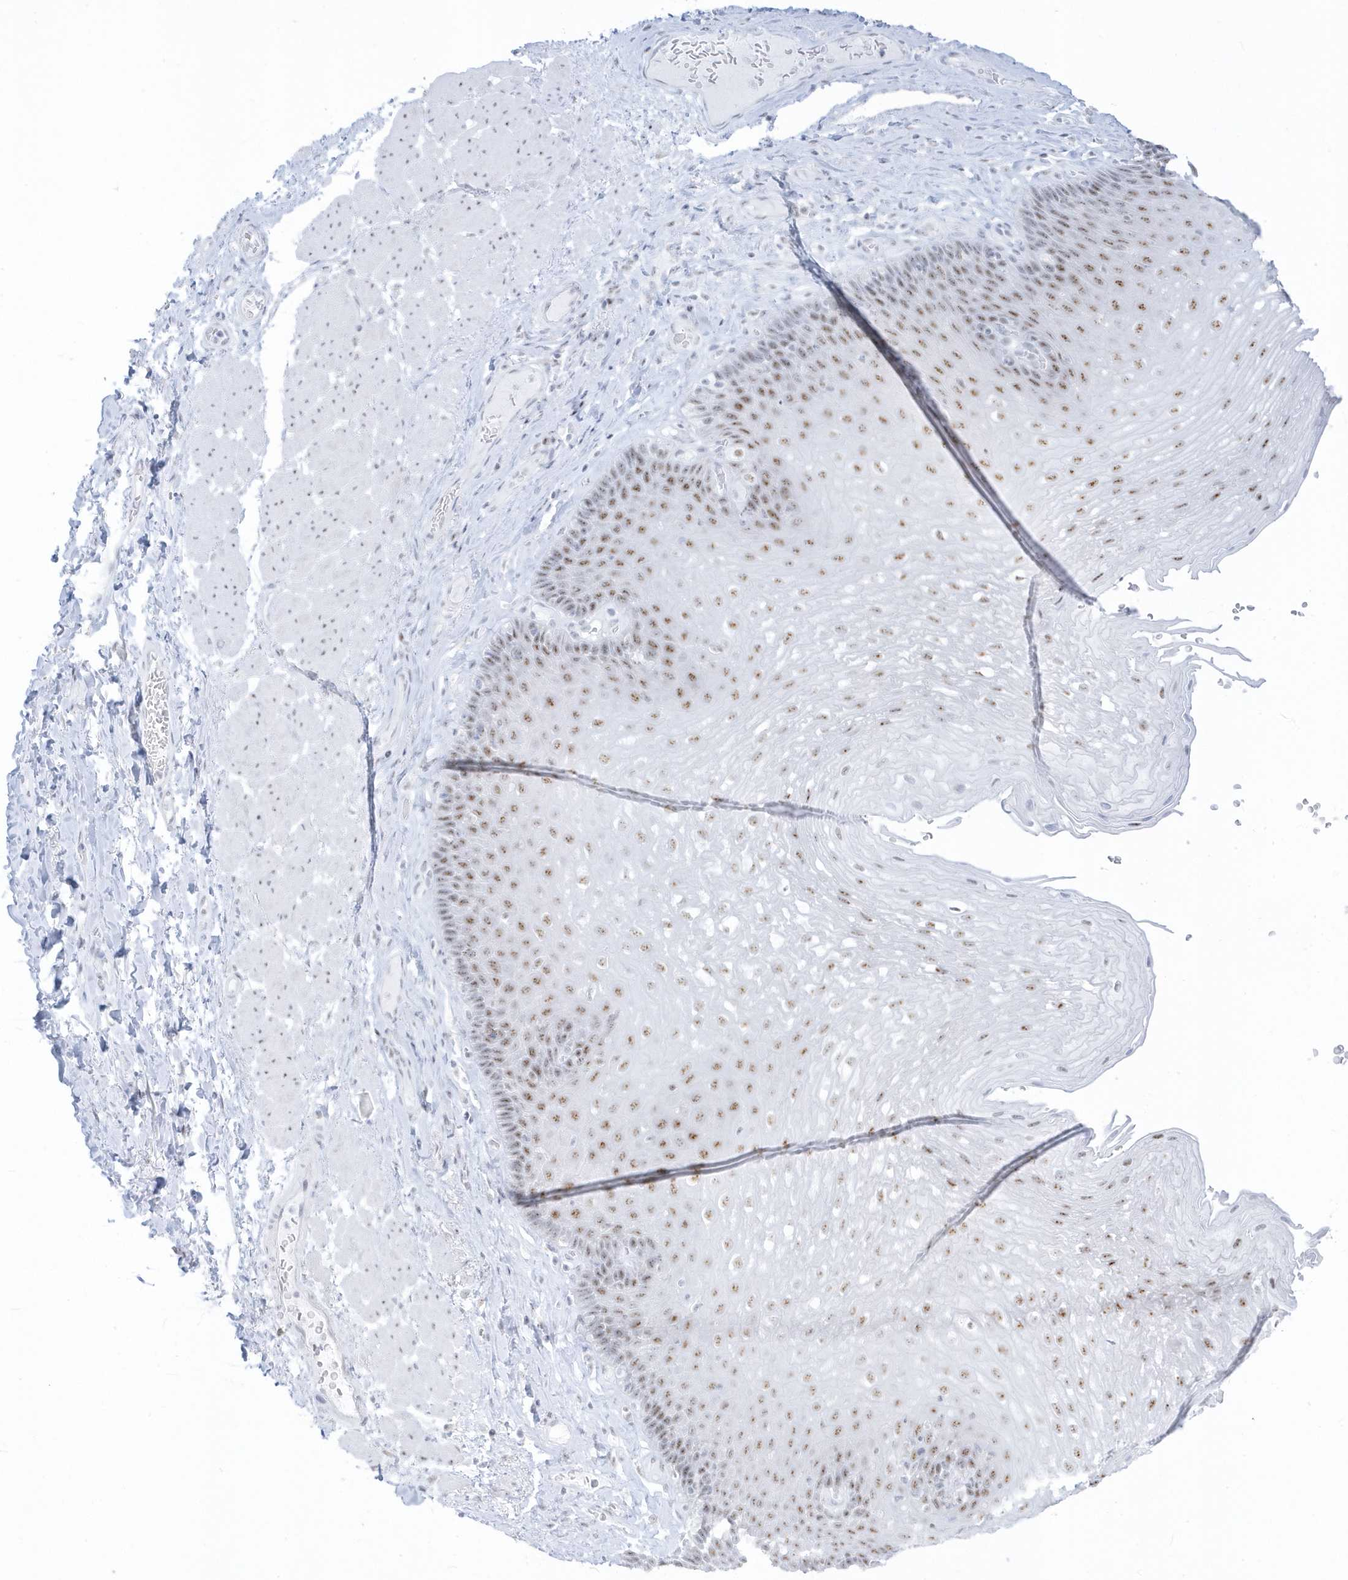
{"staining": {"intensity": "moderate", "quantity": ">75%", "location": "nuclear"}, "tissue": "esophagus", "cell_type": "Squamous epithelial cells", "image_type": "normal", "snomed": [{"axis": "morphology", "description": "Normal tissue, NOS"}, {"axis": "topography", "description": "Esophagus"}], "caption": "Immunohistochemistry (IHC) photomicrograph of benign human esophagus stained for a protein (brown), which reveals medium levels of moderate nuclear expression in approximately >75% of squamous epithelial cells.", "gene": "PLEKHN1", "patient": {"sex": "female", "age": 66}}